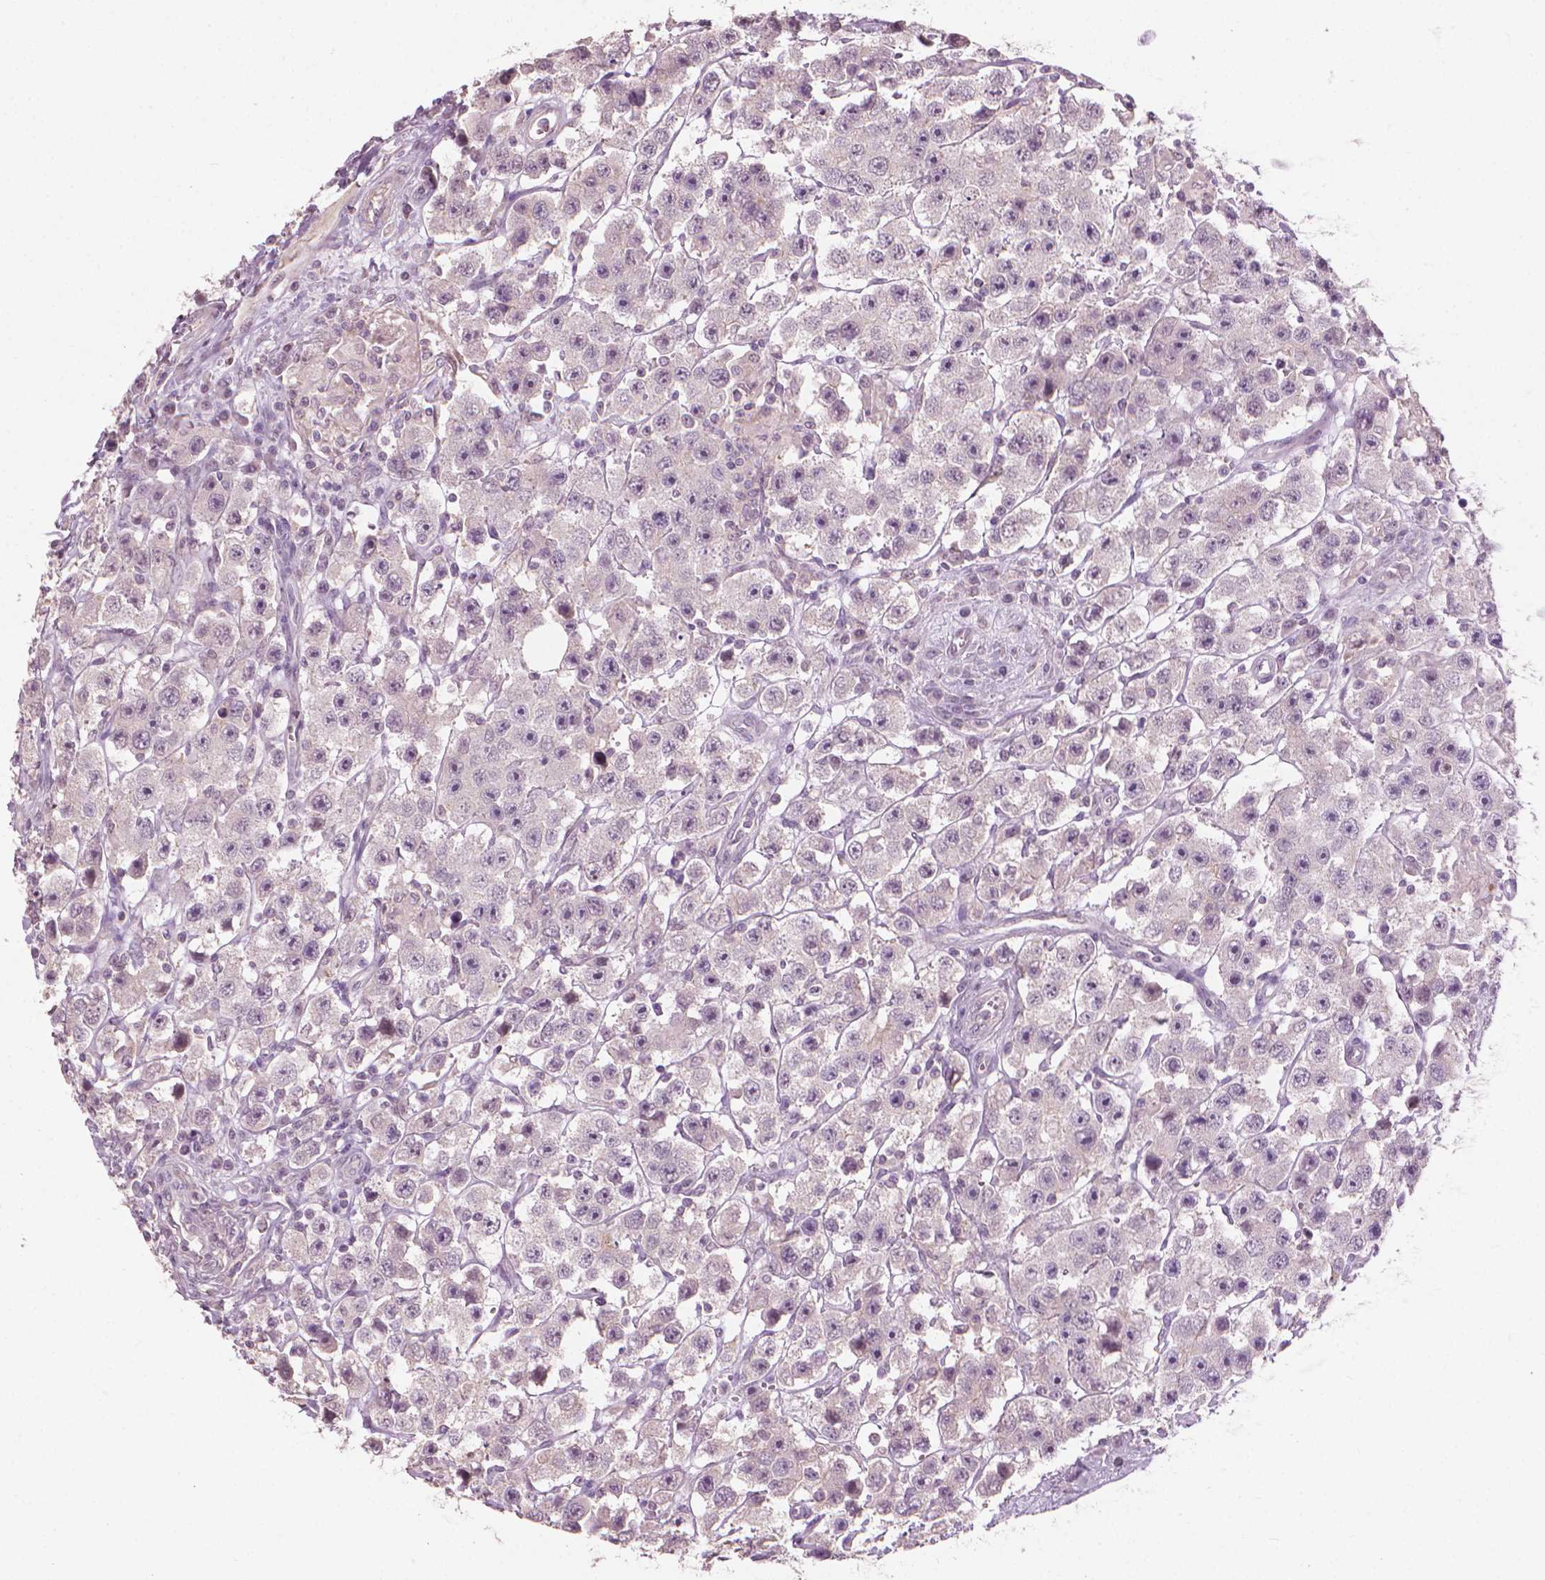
{"staining": {"intensity": "negative", "quantity": "none", "location": "none"}, "tissue": "testis cancer", "cell_type": "Tumor cells", "image_type": "cancer", "snomed": [{"axis": "morphology", "description": "Seminoma, NOS"}, {"axis": "topography", "description": "Testis"}], "caption": "Immunohistochemistry (IHC) of testis cancer (seminoma) exhibits no expression in tumor cells. (Immunohistochemistry (IHC), brightfield microscopy, high magnification).", "gene": "SAXO2", "patient": {"sex": "male", "age": 45}}